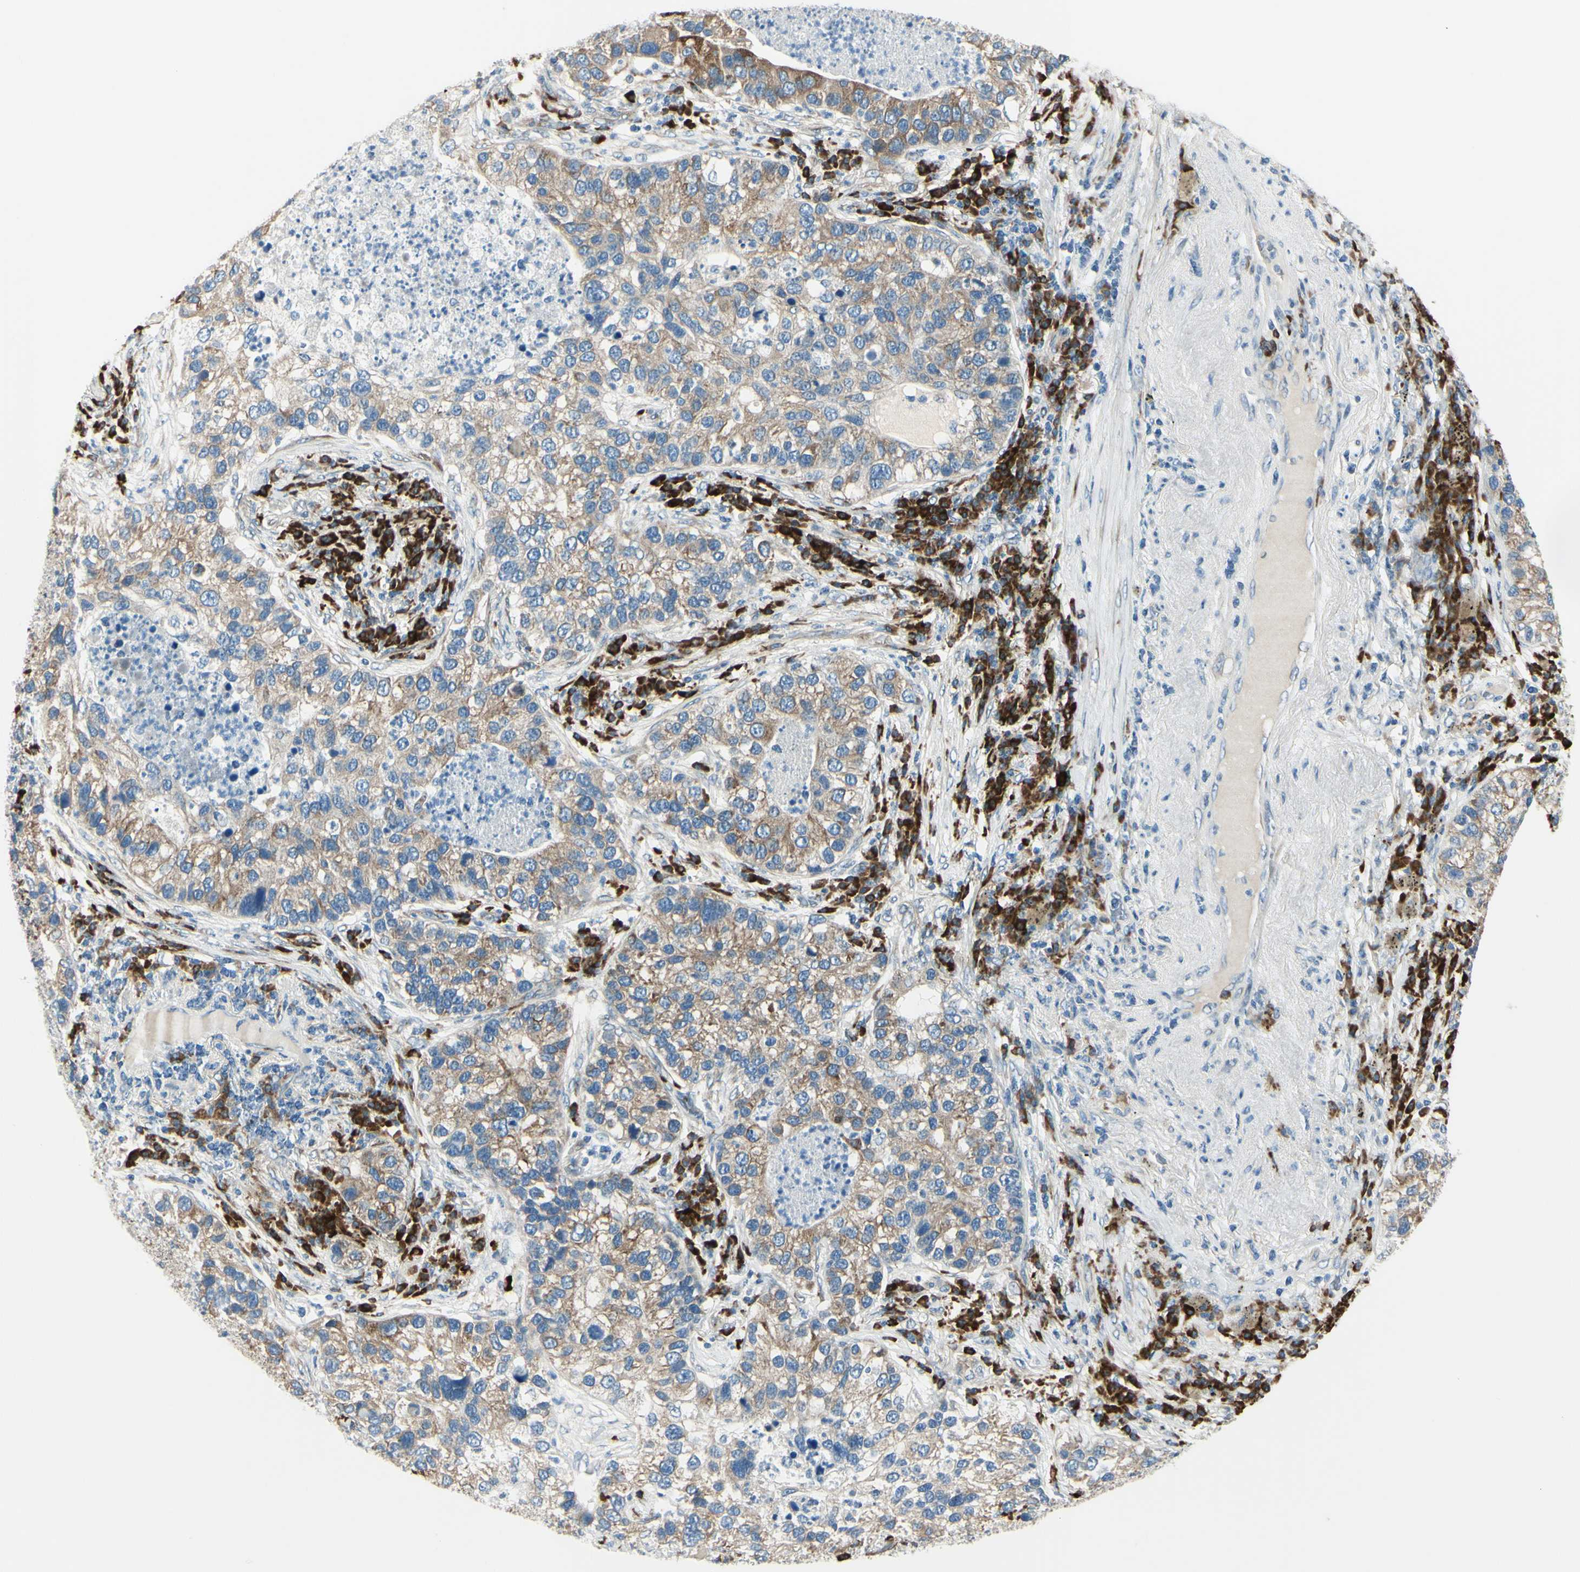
{"staining": {"intensity": "moderate", "quantity": ">75%", "location": "cytoplasmic/membranous"}, "tissue": "lung cancer", "cell_type": "Tumor cells", "image_type": "cancer", "snomed": [{"axis": "morphology", "description": "Normal tissue, NOS"}, {"axis": "morphology", "description": "Adenocarcinoma, NOS"}, {"axis": "topography", "description": "Bronchus"}, {"axis": "topography", "description": "Lung"}], "caption": "Immunohistochemistry (IHC) (DAB (3,3'-diaminobenzidine)) staining of human lung cancer (adenocarcinoma) reveals moderate cytoplasmic/membranous protein expression in about >75% of tumor cells. Ihc stains the protein in brown and the nuclei are stained blue.", "gene": "SELENOS", "patient": {"sex": "male", "age": 54}}